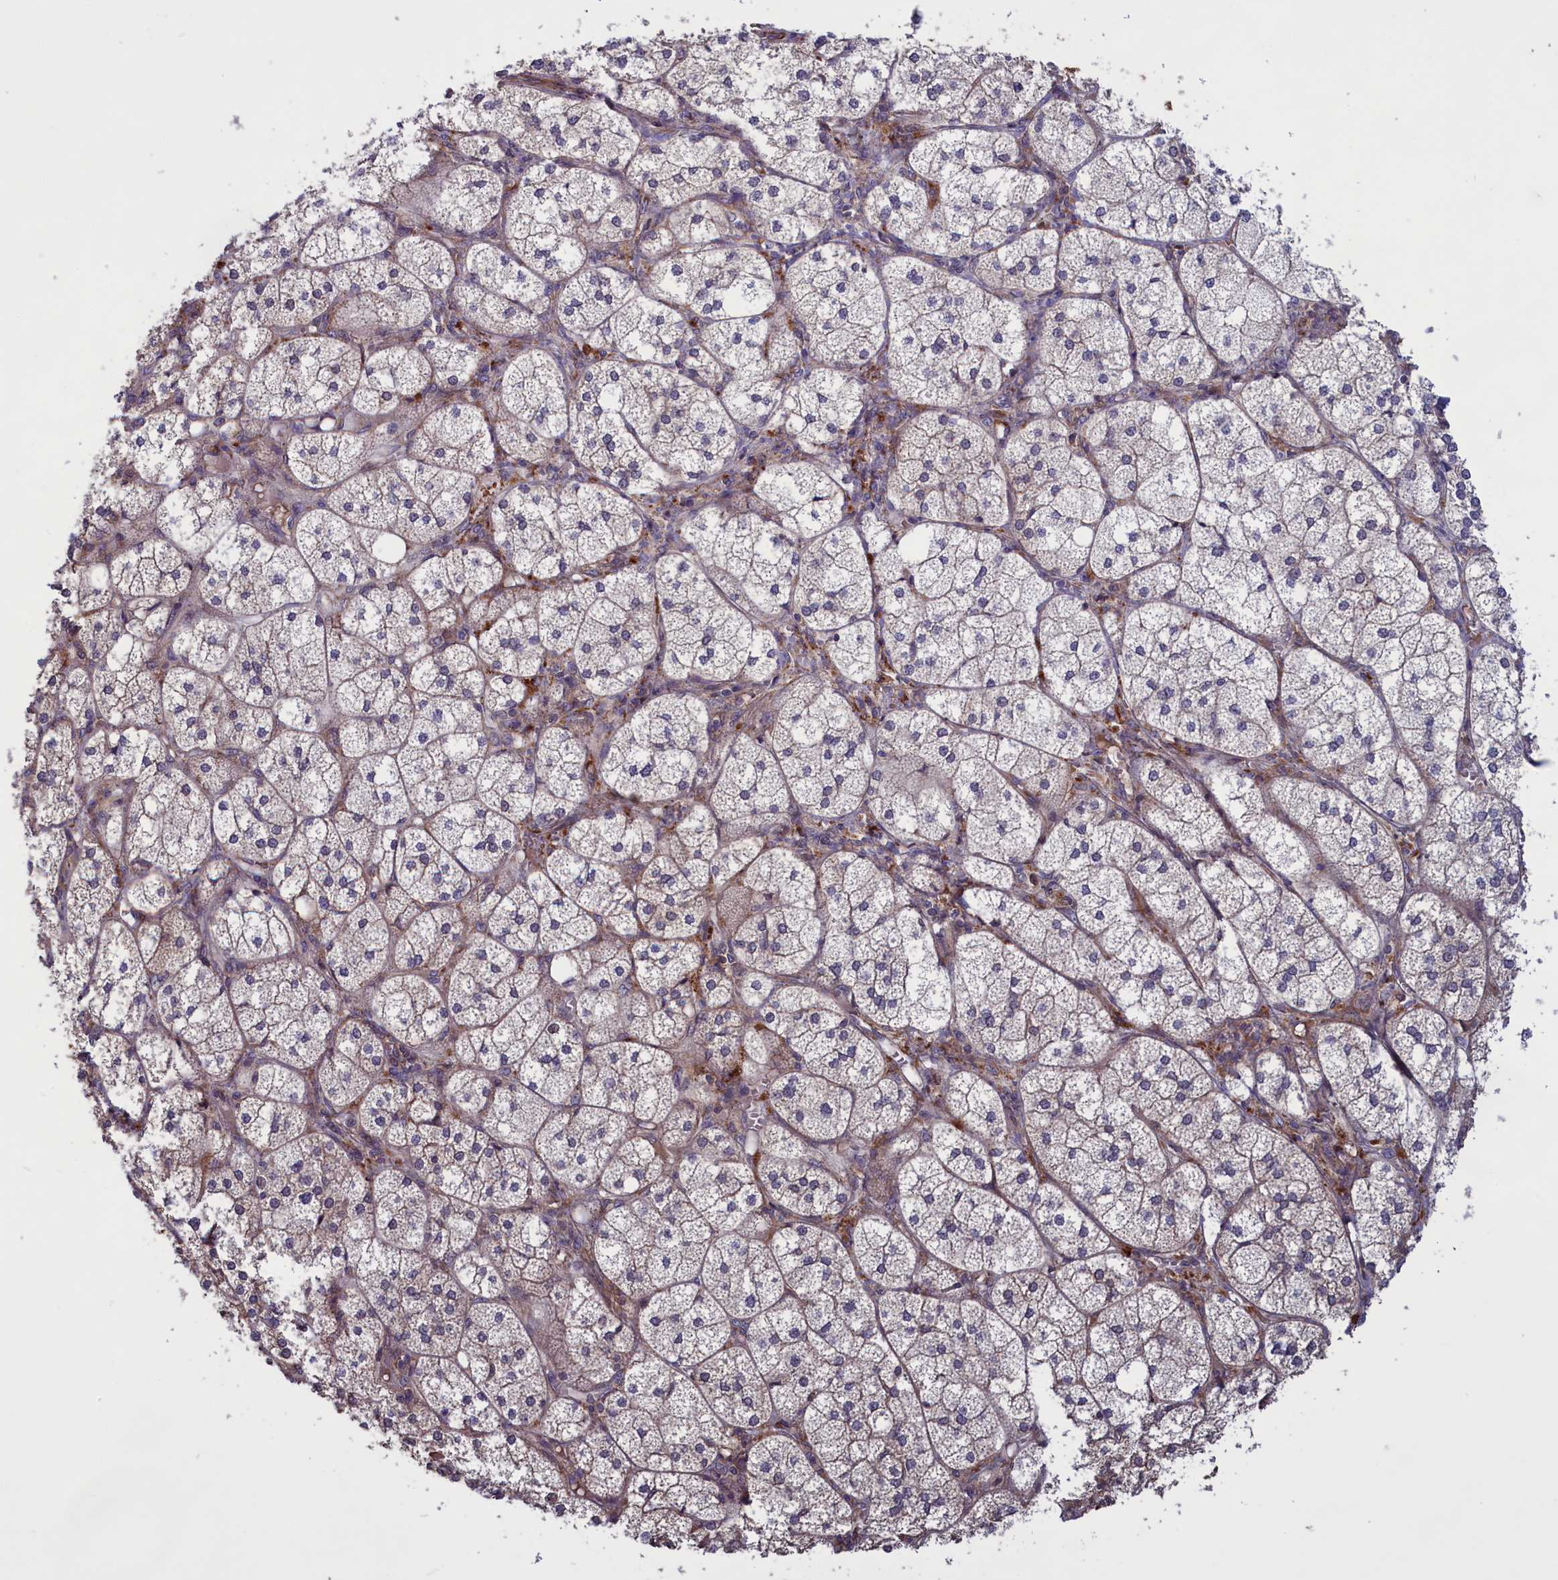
{"staining": {"intensity": "moderate", "quantity": "25%-75%", "location": "cytoplasmic/membranous,nuclear"}, "tissue": "adrenal gland", "cell_type": "Glandular cells", "image_type": "normal", "snomed": [{"axis": "morphology", "description": "Normal tissue, NOS"}, {"axis": "topography", "description": "Adrenal gland"}], "caption": "A brown stain highlights moderate cytoplasmic/membranous,nuclear positivity of a protein in glandular cells of benign adrenal gland. (Stains: DAB (3,3'-diaminobenzidine) in brown, nuclei in blue, Microscopy: brightfield microscopy at high magnification).", "gene": "DENND1B", "patient": {"sex": "female", "age": 61}}